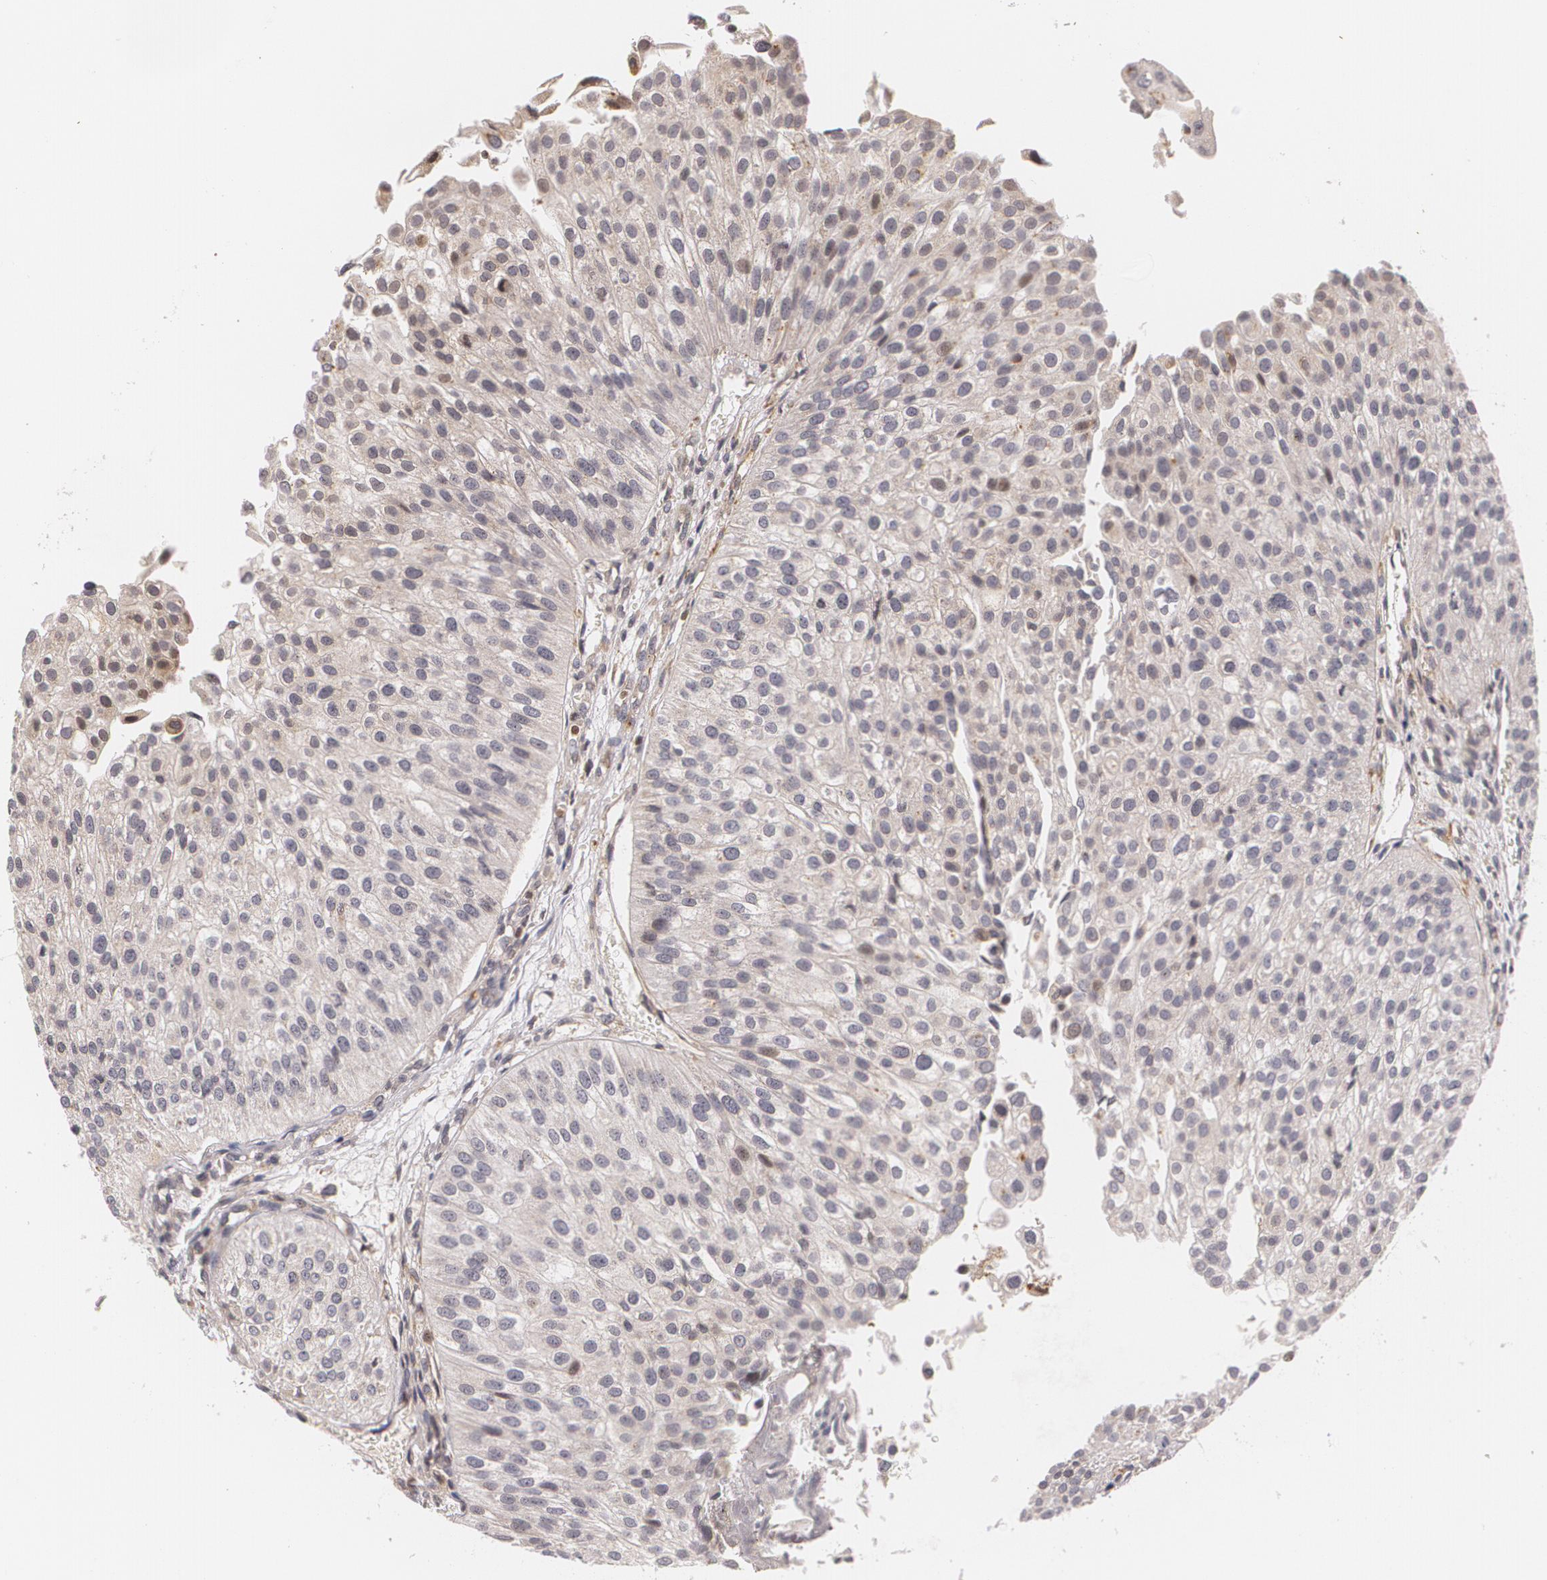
{"staining": {"intensity": "weak", "quantity": ">75%", "location": "cytoplasmic/membranous"}, "tissue": "urothelial cancer", "cell_type": "Tumor cells", "image_type": "cancer", "snomed": [{"axis": "morphology", "description": "Urothelial carcinoma, Low grade"}, {"axis": "topography", "description": "Urinary bladder"}], "caption": "Protein expression by immunohistochemistry (IHC) displays weak cytoplasmic/membranous staining in approximately >75% of tumor cells in urothelial cancer. Nuclei are stained in blue.", "gene": "VAV3", "patient": {"sex": "female", "age": 89}}